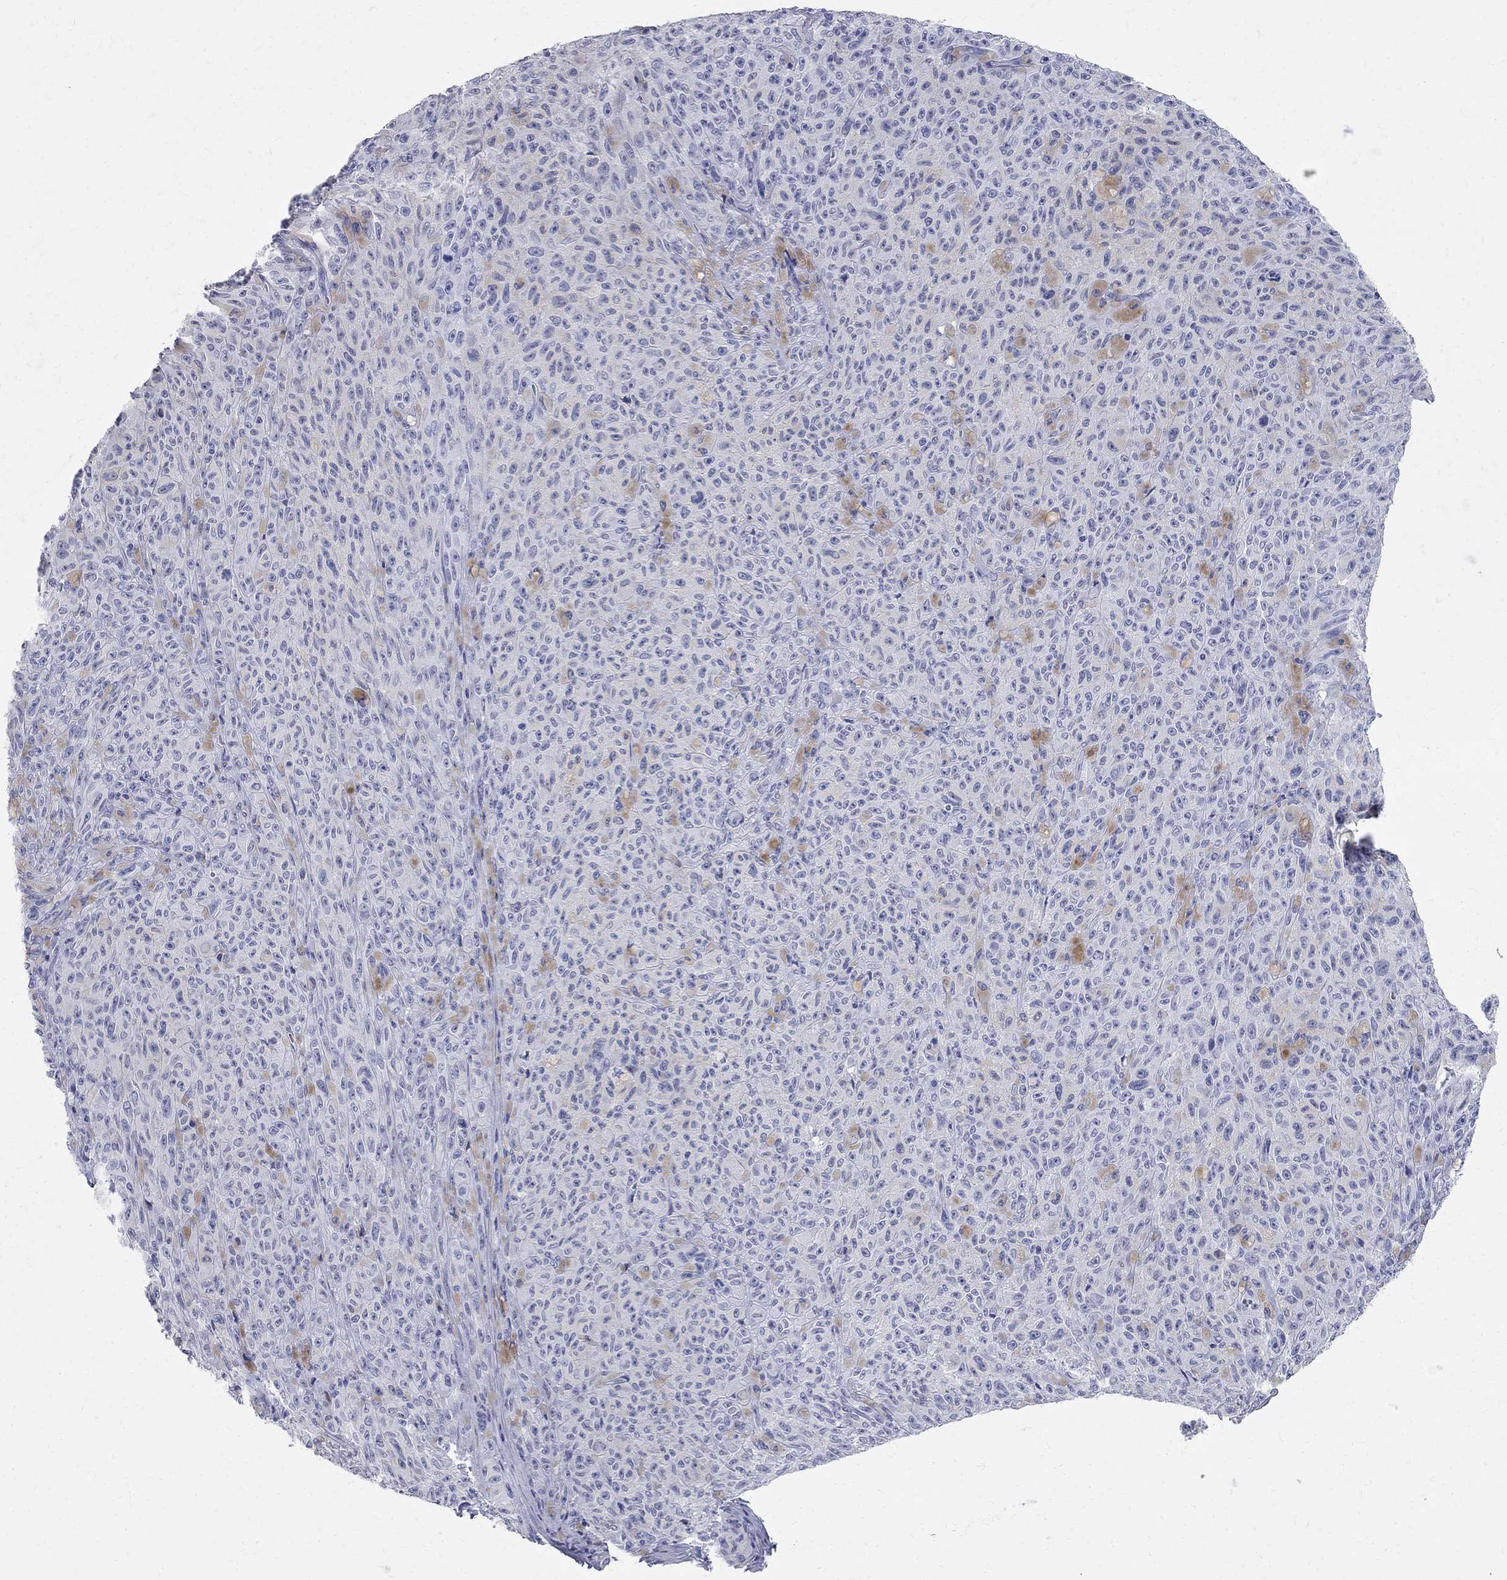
{"staining": {"intensity": "negative", "quantity": "none", "location": "none"}, "tissue": "melanoma", "cell_type": "Tumor cells", "image_type": "cancer", "snomed": [{"axis": "morphology", "description": "Malignant melanoma, NOS"}, {"axis": "topography", "description": "Skin"}], "caption": "IHC photomicrograph of human malignant melanoma stained for a protein (brown), which exhibits no positivity in tumor cells.", "gene": "BPIFB1", "patient": {"sex": "female", "age": 82}}